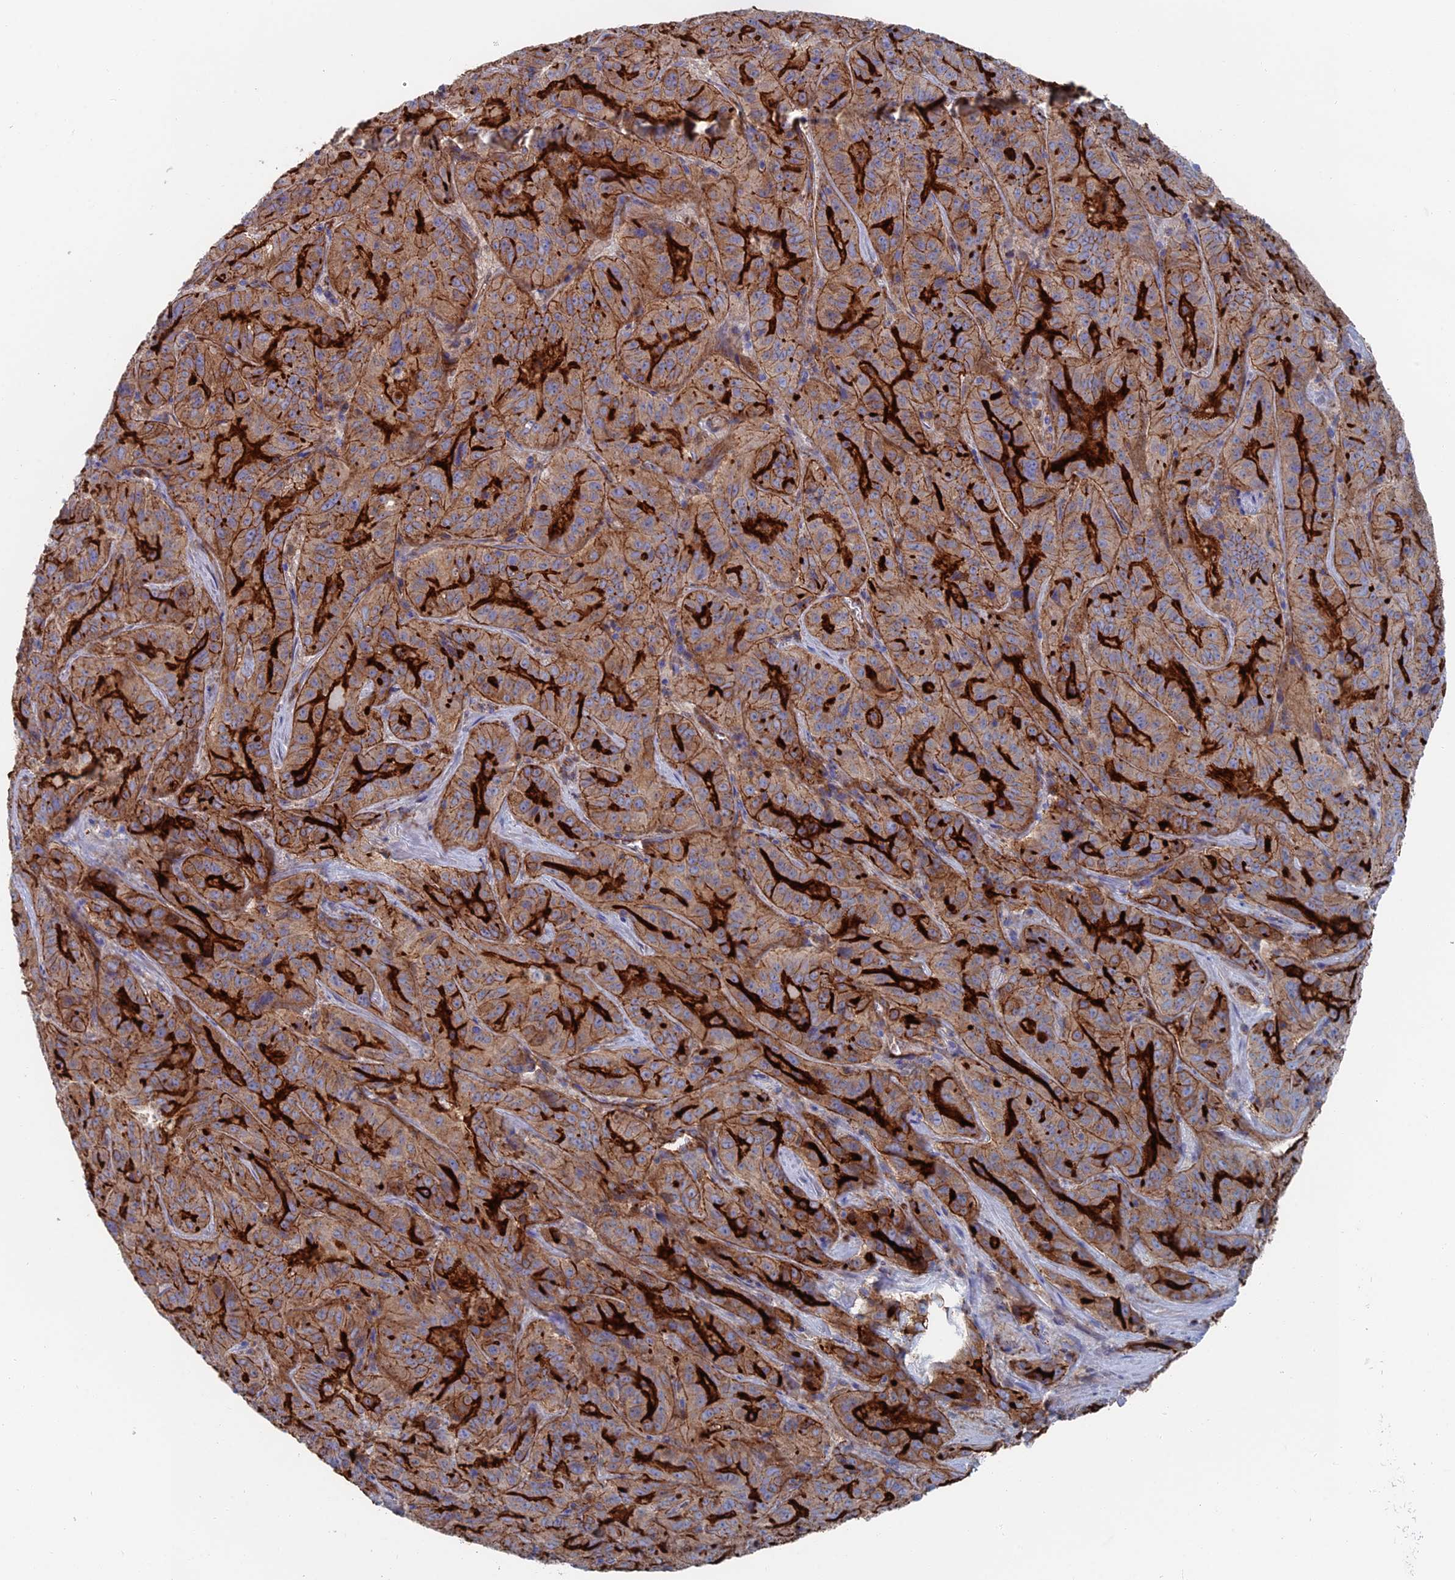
{"staining": {"intensity": "strong", "quantity": "25%-75%", "location": "cytoplasmic/membranous"}, "tissue": "pancreatic cancer", "cell_type": "Tumor cells", "image_type": "cancer", "snomed": [{"axis": "morphology", "description": "Adenocarcinoma, NOS"}, {"axis": "topography", "description": "Pancreas"}], "caption": "Protein staining shows strong cytoplasmic/membranous staining in about 25%-75% of tumor cells in pancreatic cancer.", "gene": "SNX11", "patient": {"sex": "male", "age": 63}}